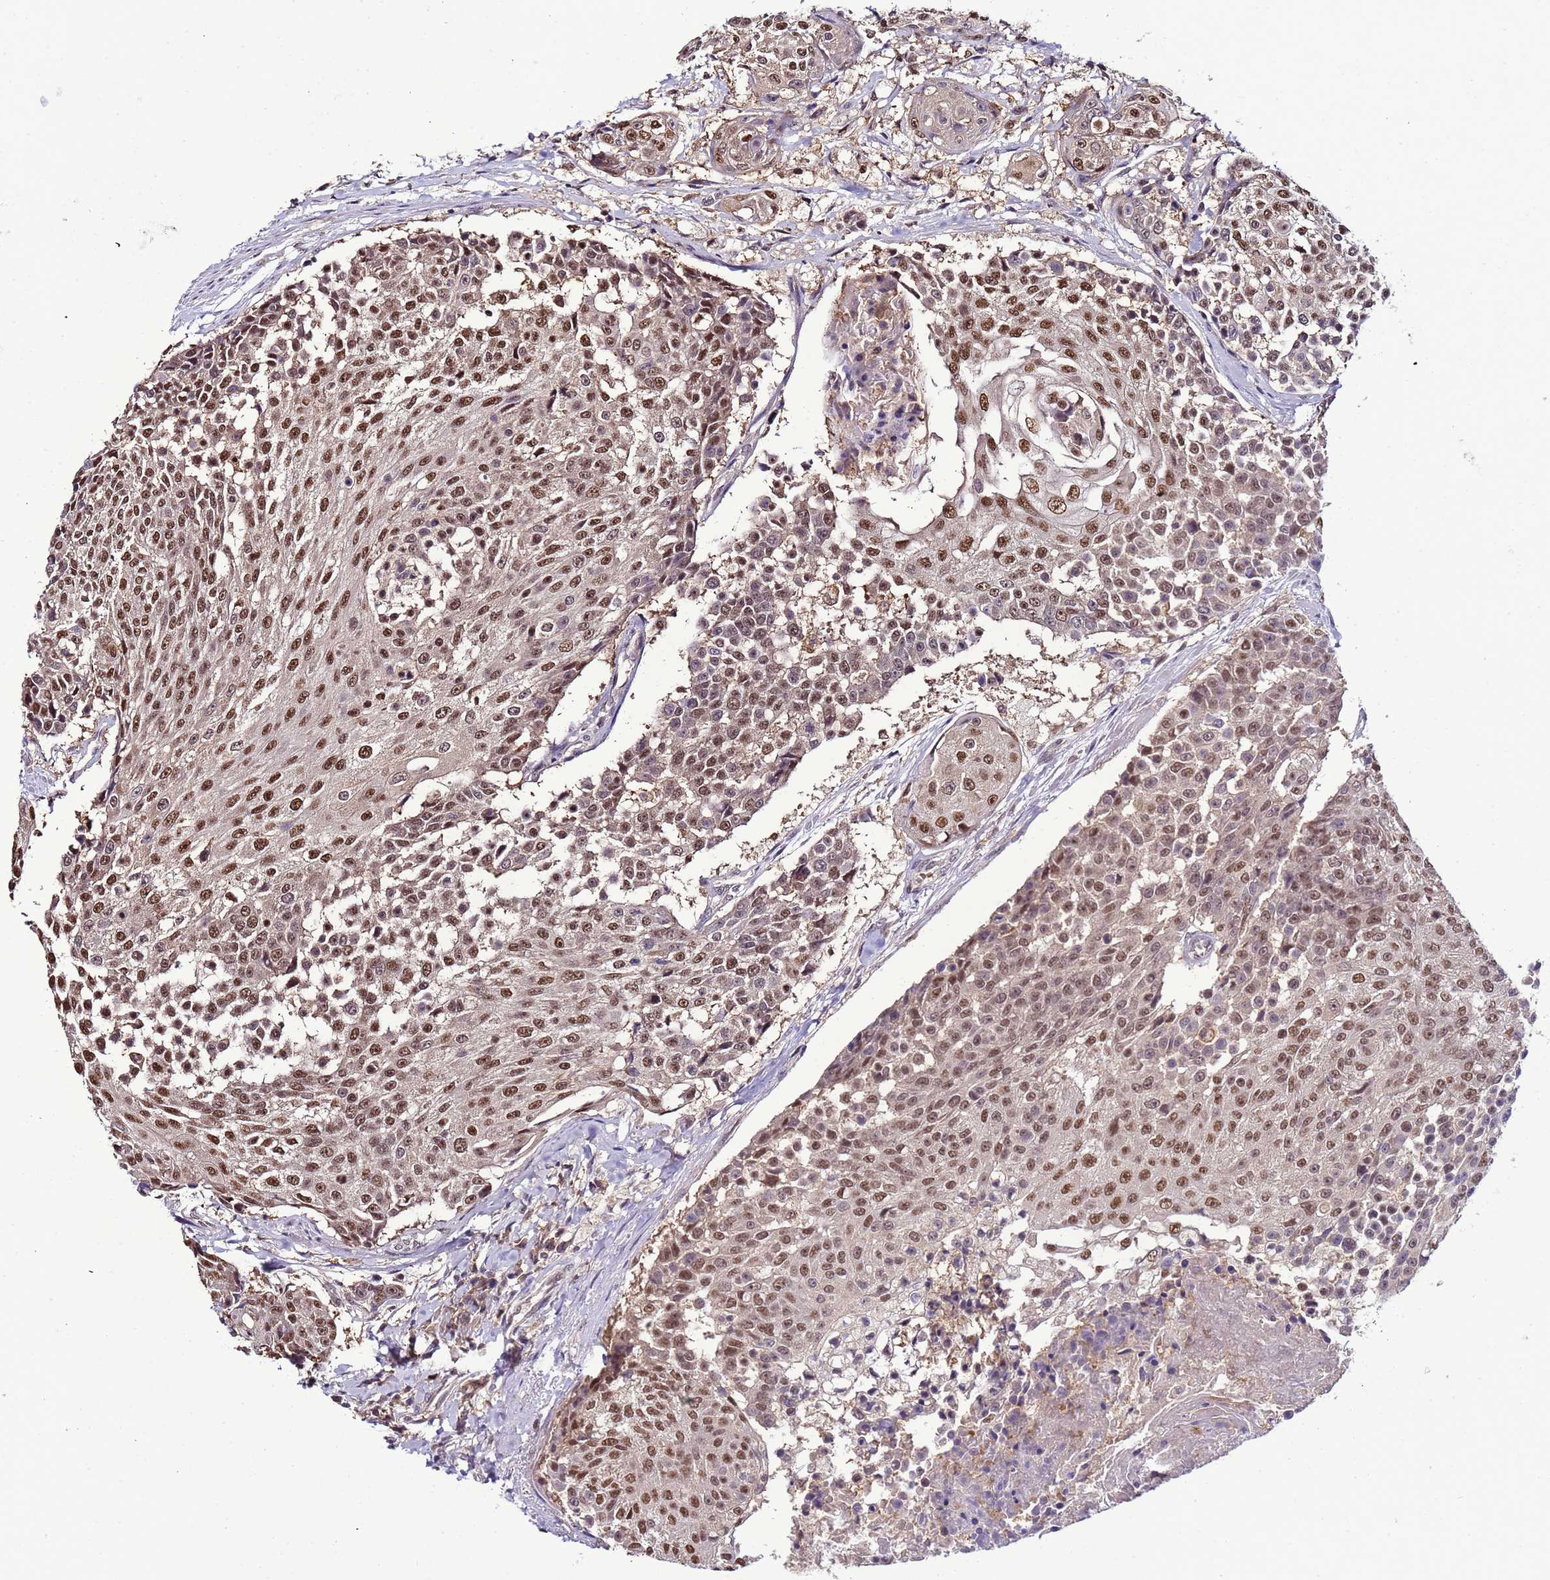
{"staining": {"intensity": "moderate", "quantity": ">75%", "location": "nuclear"}, "tissue": "urothelial cancer", "cell_type": "Tumor cells", "image_type": "cancer", "snomed": [{"axis": "morphology", "description": "Urothelial carcinoma, High grade"}, {"axis": "topography", "description": "Urinary bladder"}], "caption": "This image shows urothelial cancer stained with immunohistochemistry (IHC) to label a protein in brown. The nuclear of tumor cells show moderate positivity for the protein. Nuclei are counter-stained blue.", "gene": "CD53", "patient": {"sex": "female", "age": 63}}